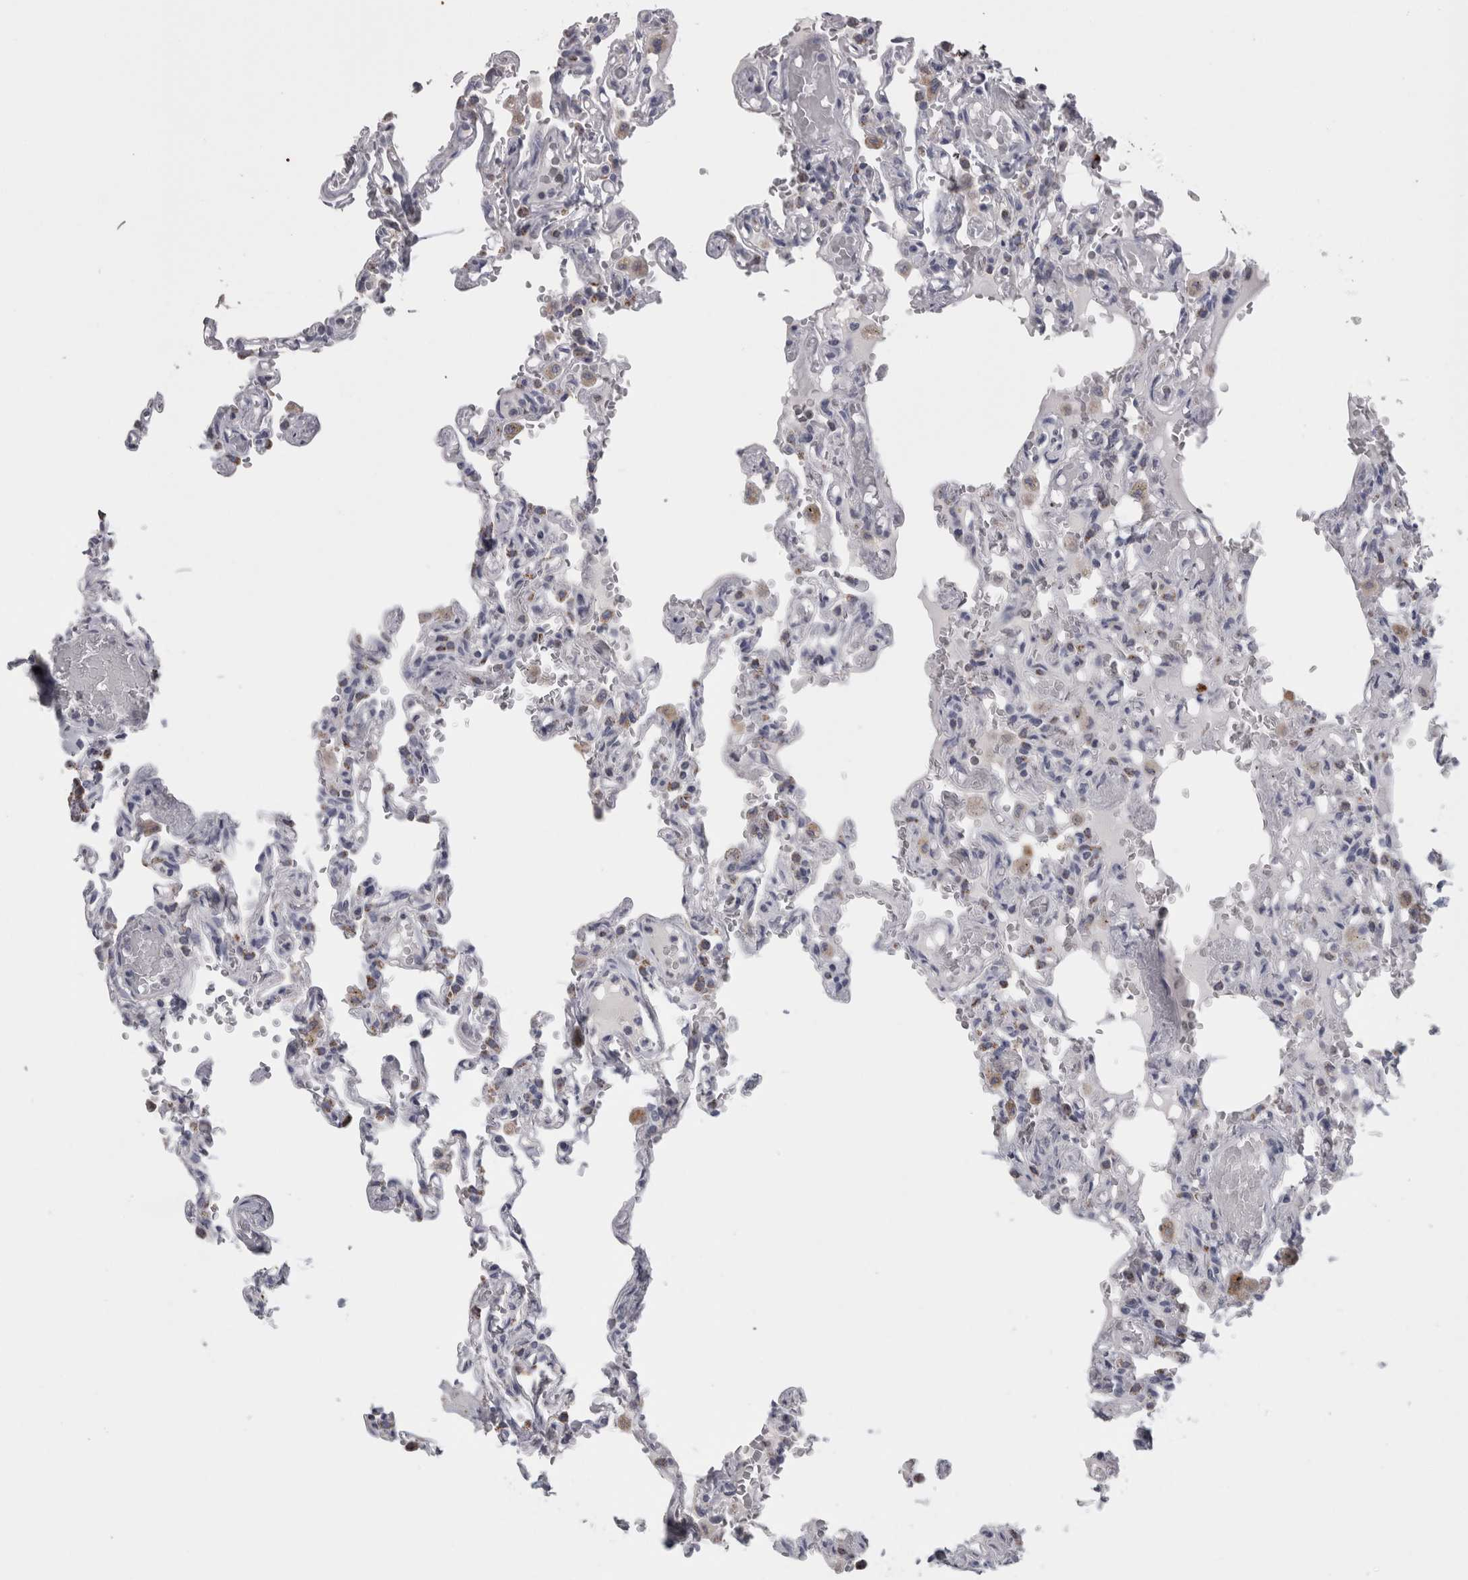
{"staining": {"intensity": "weak", "quantity": "<25%", "location": "cytoplasmic/membranous"}, "tissue": "lung", "cell_type": "Alveolar cells", "image_type": "normal", "snomed": [{"axis": "morphology", "description": "Normal tissue, NOS"}, {"axis": "topography", "description": "Lung"}], "caption": "The histopathology image exhibits no staining of alveolar cells in unremarkable lung. (DAB (3,3'-diaminobenzidine) immunohistochemistry (IHC), high magnification).", "gene": "TCAP", "patient": {"sex": "male", "age": 21}}